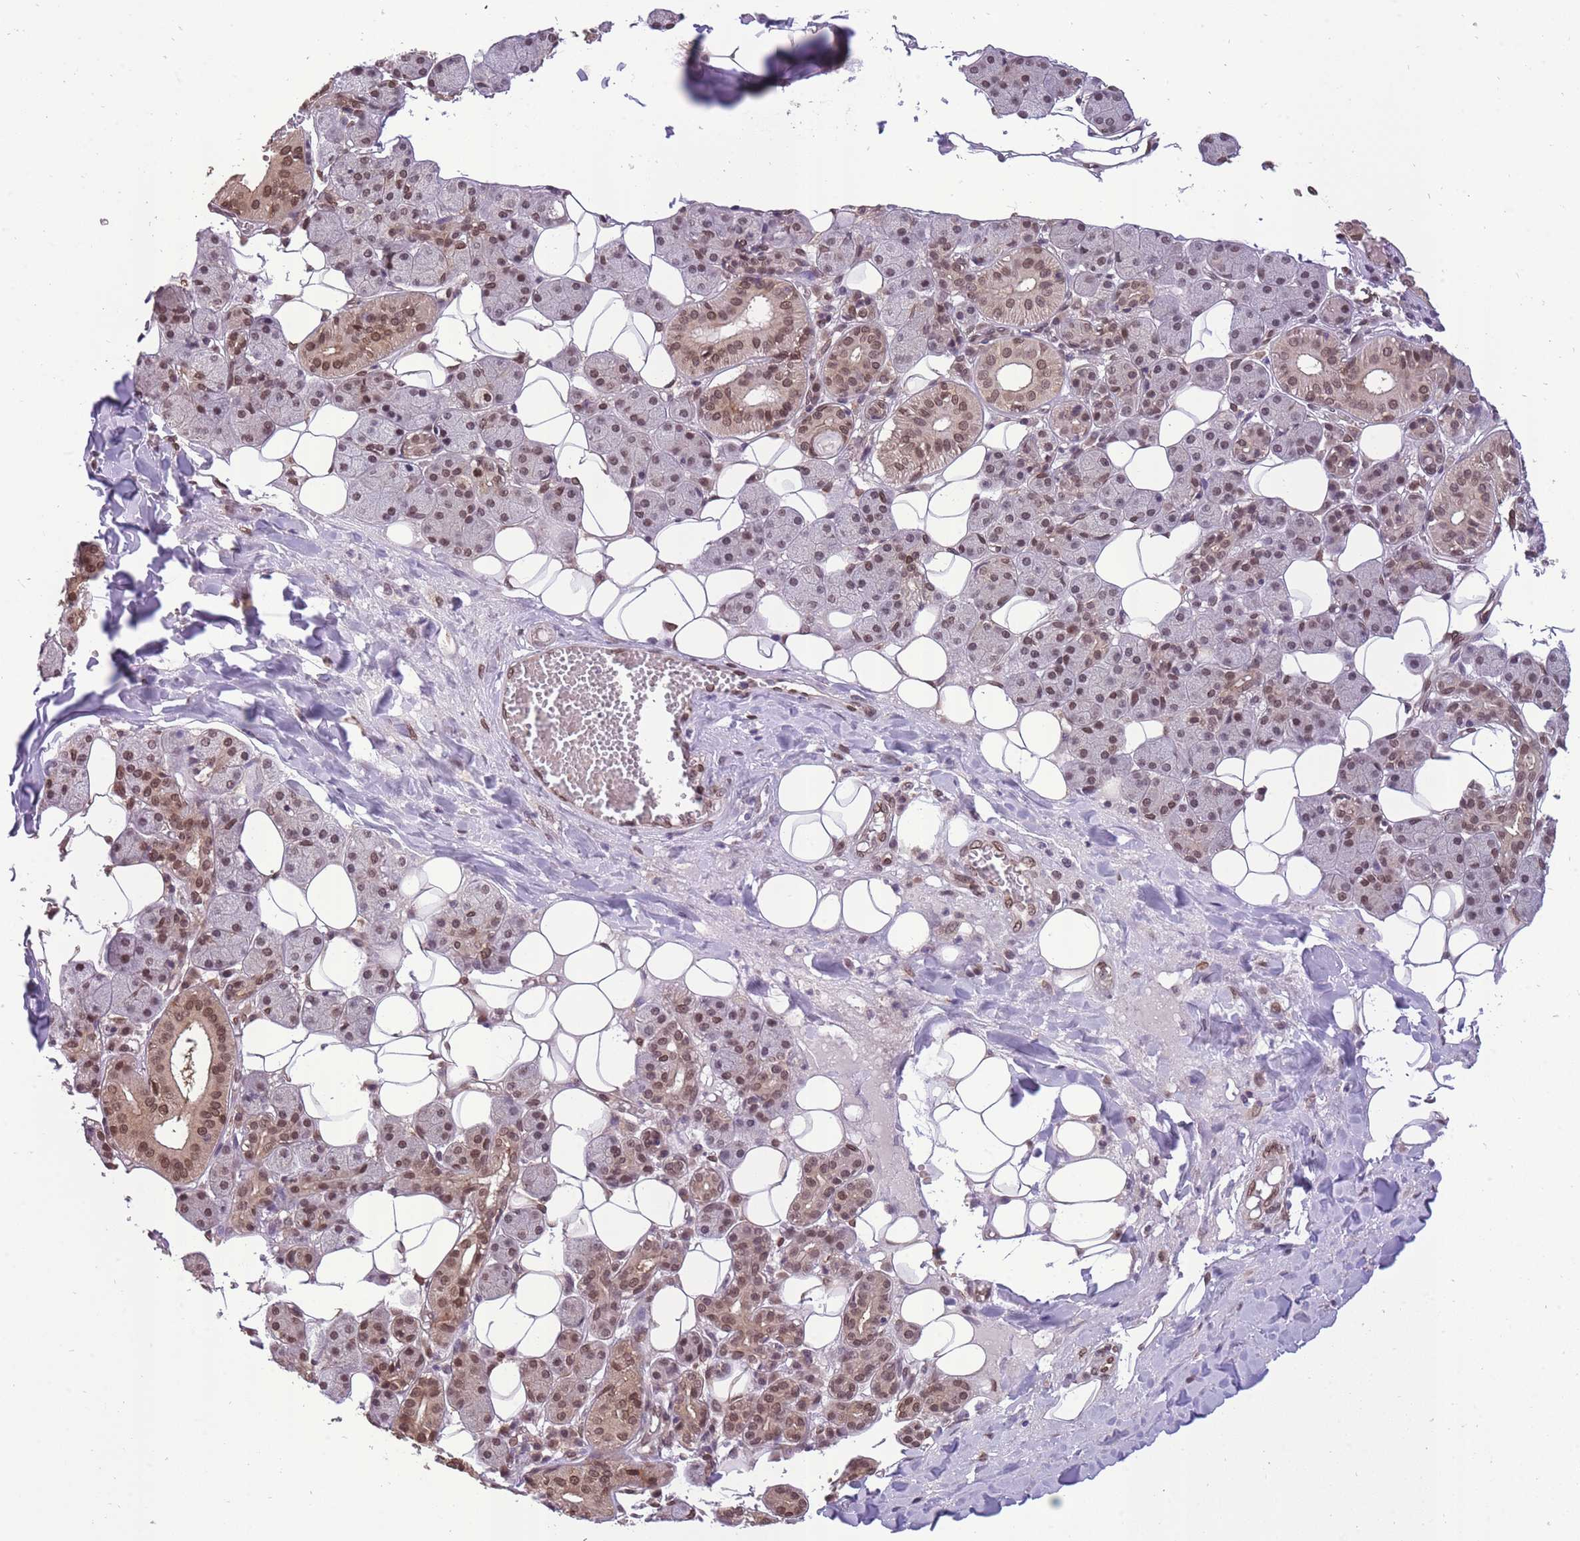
{"staining": {"intensity": "moderate", "quantity": "25%-75%", "location": "cytoplasmic/membranous,nuclear"}, "tissue": "salivary gland", "cell_type": "Glandular cells", "image_type": "normal", "snomed": [{"axis": "morphology", "description": "Normal tissue, NOS"}, {"axis": "topography", "description": "Salivary gland"}], "caption": "Approximately 25%-75% of glandular cells in benign salivary gland show moderate cytoplasmic/membranous,nuclear protein staining as visualized by brown immunohistochemical staining.", "gene": "CDIP1", "patient": {"sex": "female", "age": 33}}